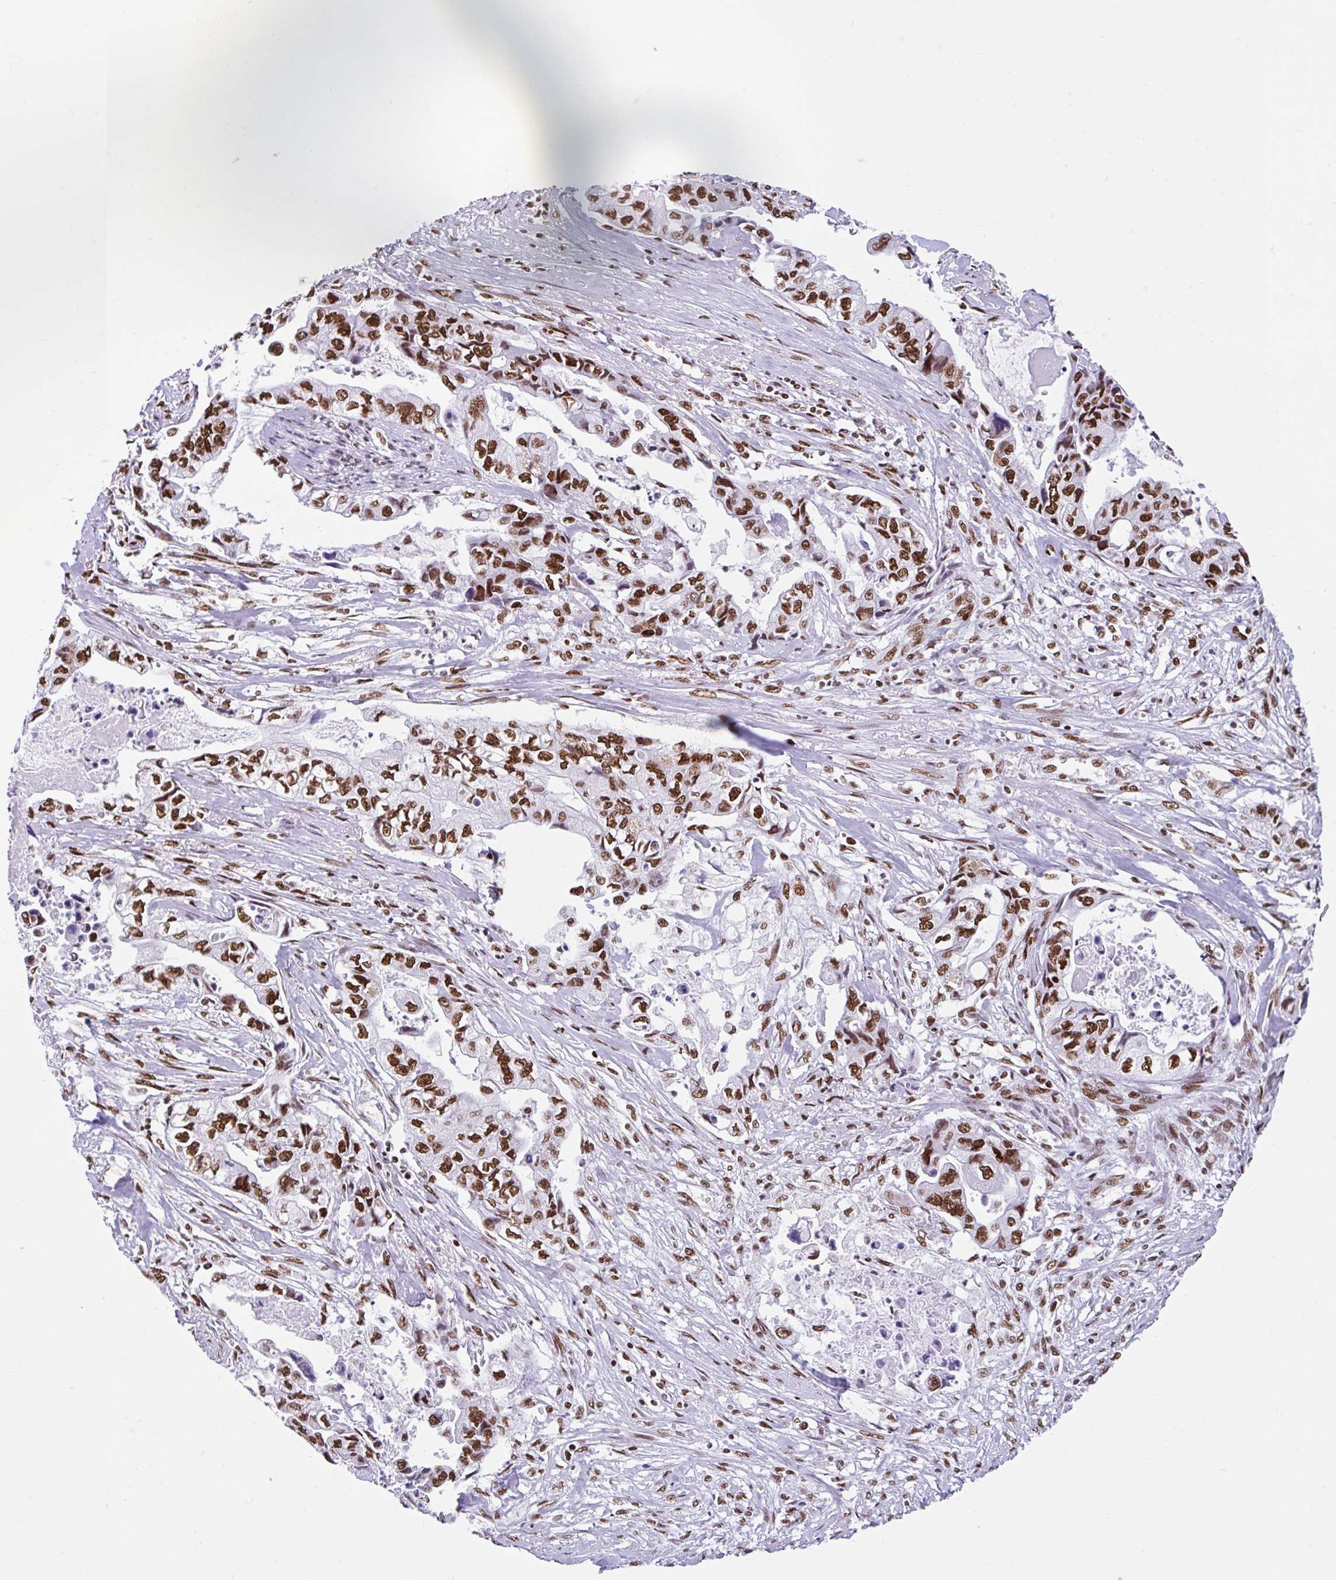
{"staining": {"intensity": "strong", "quantity": ">75%", "location": "nuclear"}, "tissue": "pancreatic cancer", "cell_type": "Tumor cells", "image_type": "cancer", "snomed": [{"axis": "morphology", "description": "Adenocarcinoma, NOS"}, {"axis": "topography", "description": "Pancreas"}], "caption": "Brown immunohistochemical staining in pancreatic cancer (adenocarcinoma) displays strong nuclear expression in about >75% of tumor cells.", "gene": "KHDRBS1", "patient": {"sex": "male", "age": 66}}